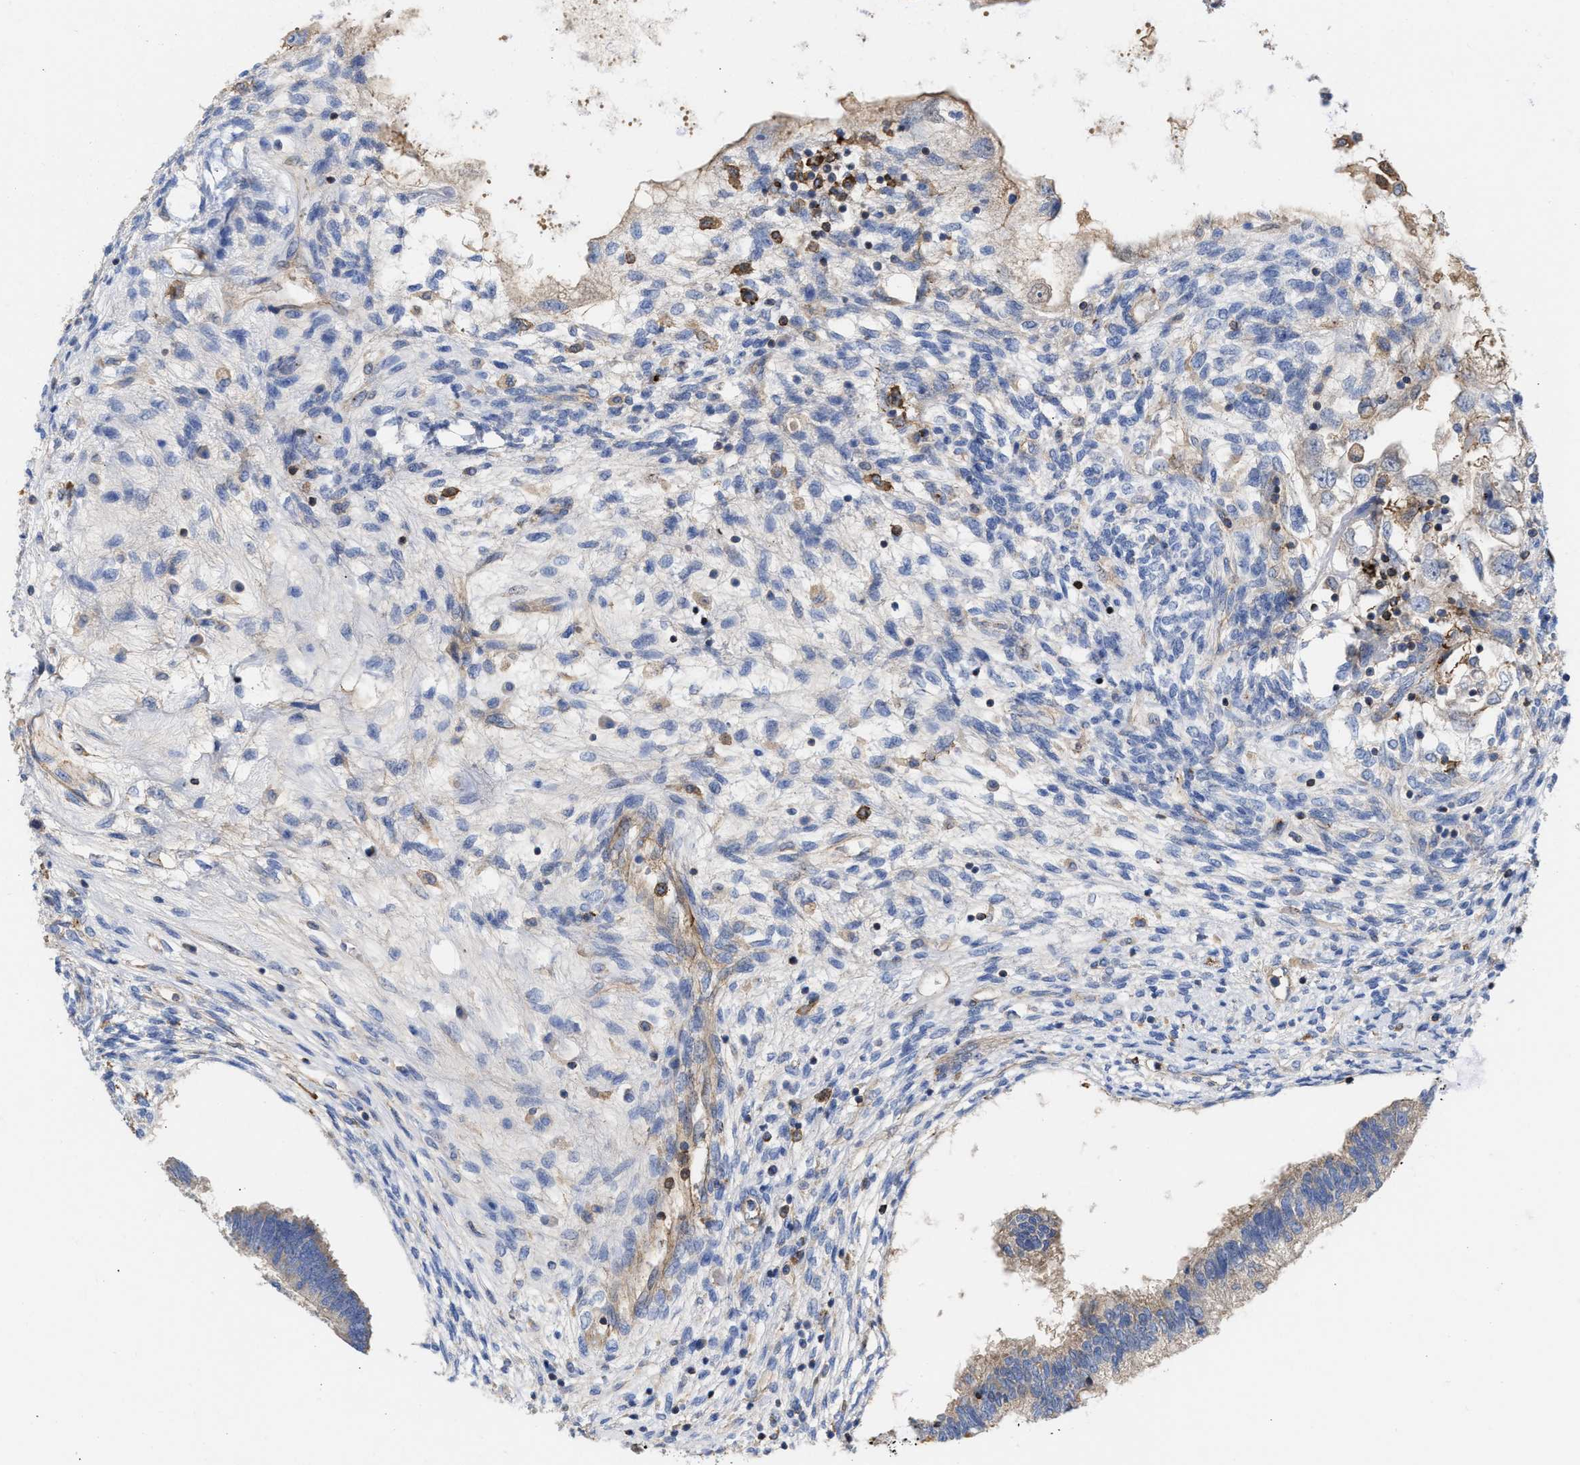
{"staining": {"intensity": "negative", "quantity": "none", "location": "none"}, "tissue": "testis cancer", "cell_type": "Tumor cells", "image_type": "cancer", "snomed": [{"axis": "morphology", "description": "Seminoma, NOS"}, {"axis": "topography", "description": "Testis"}], "caption": "This is an IHC image of testis seminoma. There is no positivity in tumor cells.", "gene": "HS3ST5", "patient": {"sex": "male", "age": 28}}